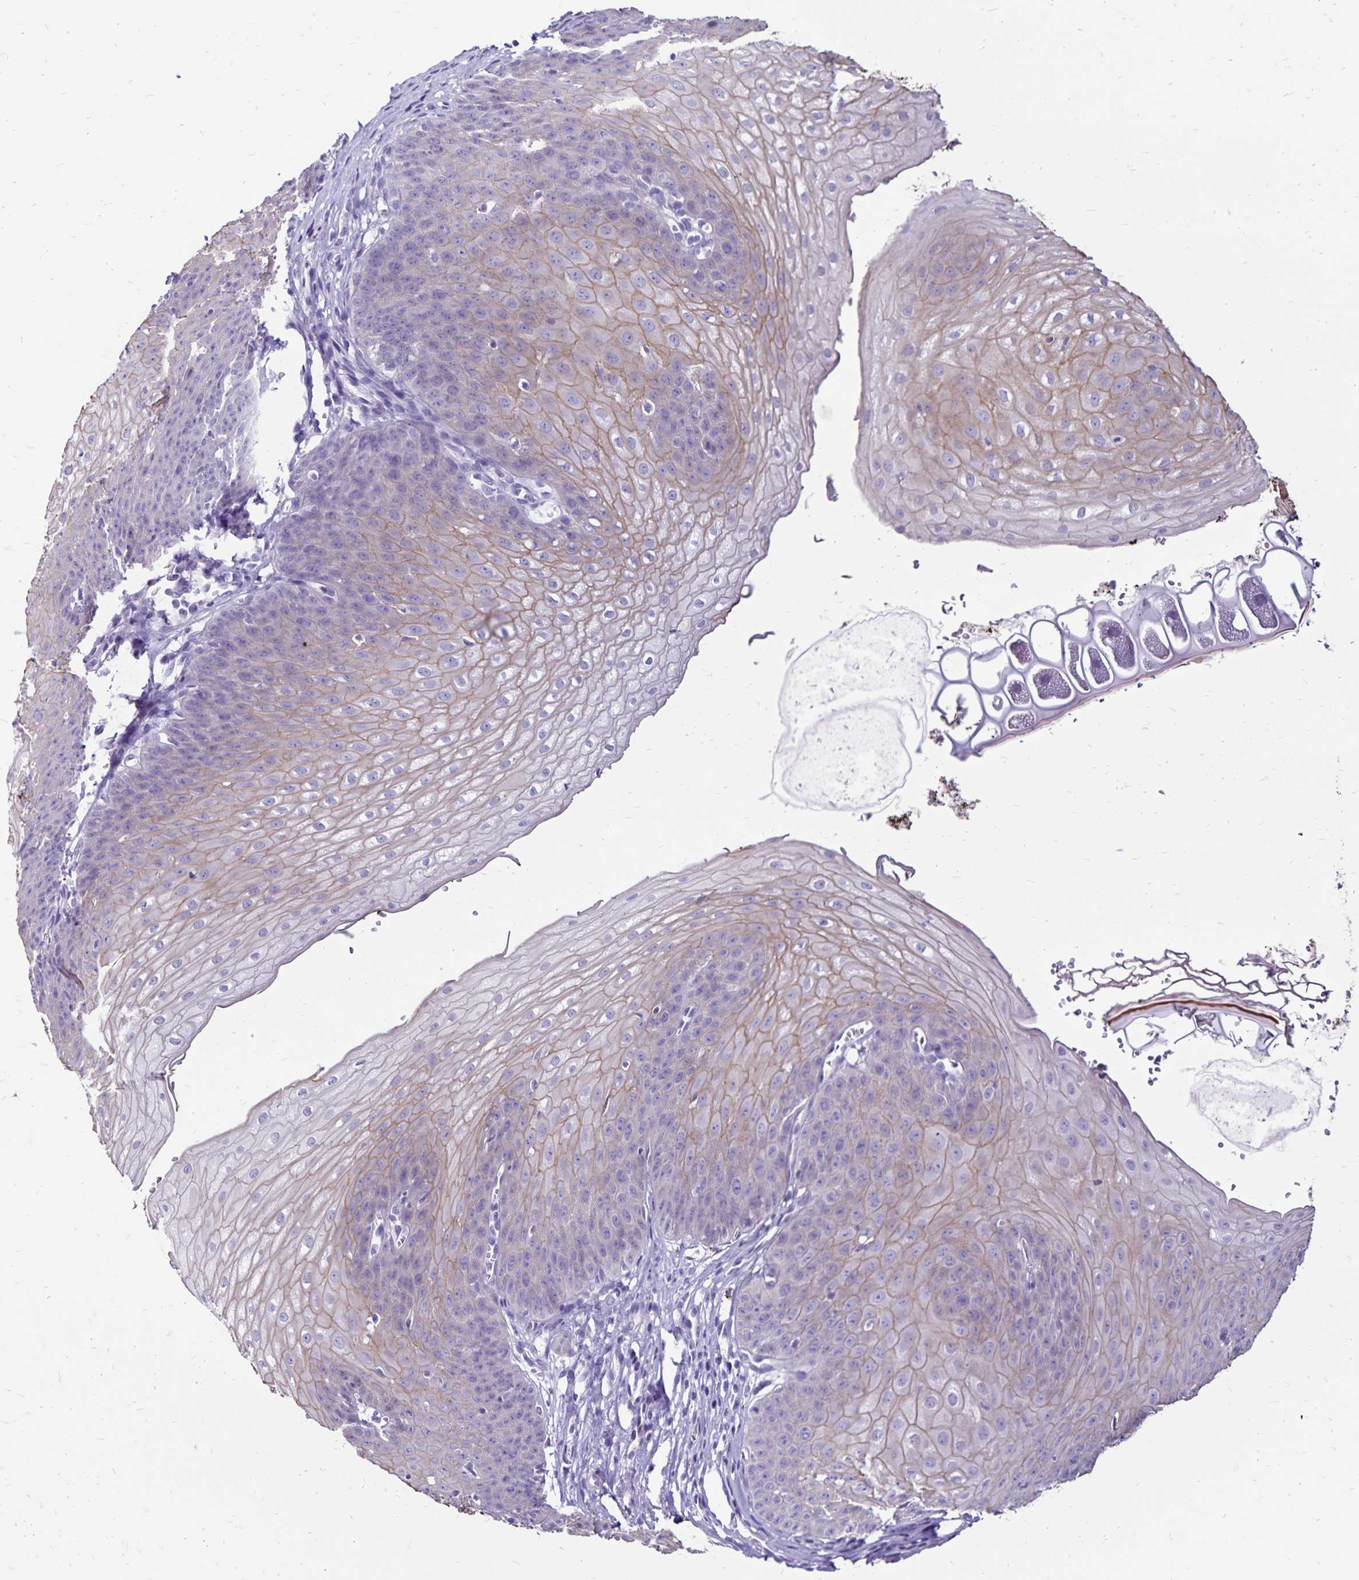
{"staining": {"intensity": "moderate", "quantity": "25%-75%", "location": "cytoplasmic/membranous"}, "tissue": "esophagus", "cell_type": "Squamous epithelial cells", "image_type": "normal", "snomed": [{"axis": "morphology", "description": "Normal tissue, NOS"}, {"axis": "topography", "description": "Esophagus"}], "caption": "A medium amount of moderate cytoplasmic/membranous staining is seen in approximately 25%-75% of squamous epithelial cells in unremarkable esophagus. Nuclei are stained in blue.", "gene": "EVPL", "patient": {"sex": "male", "age": 71}}